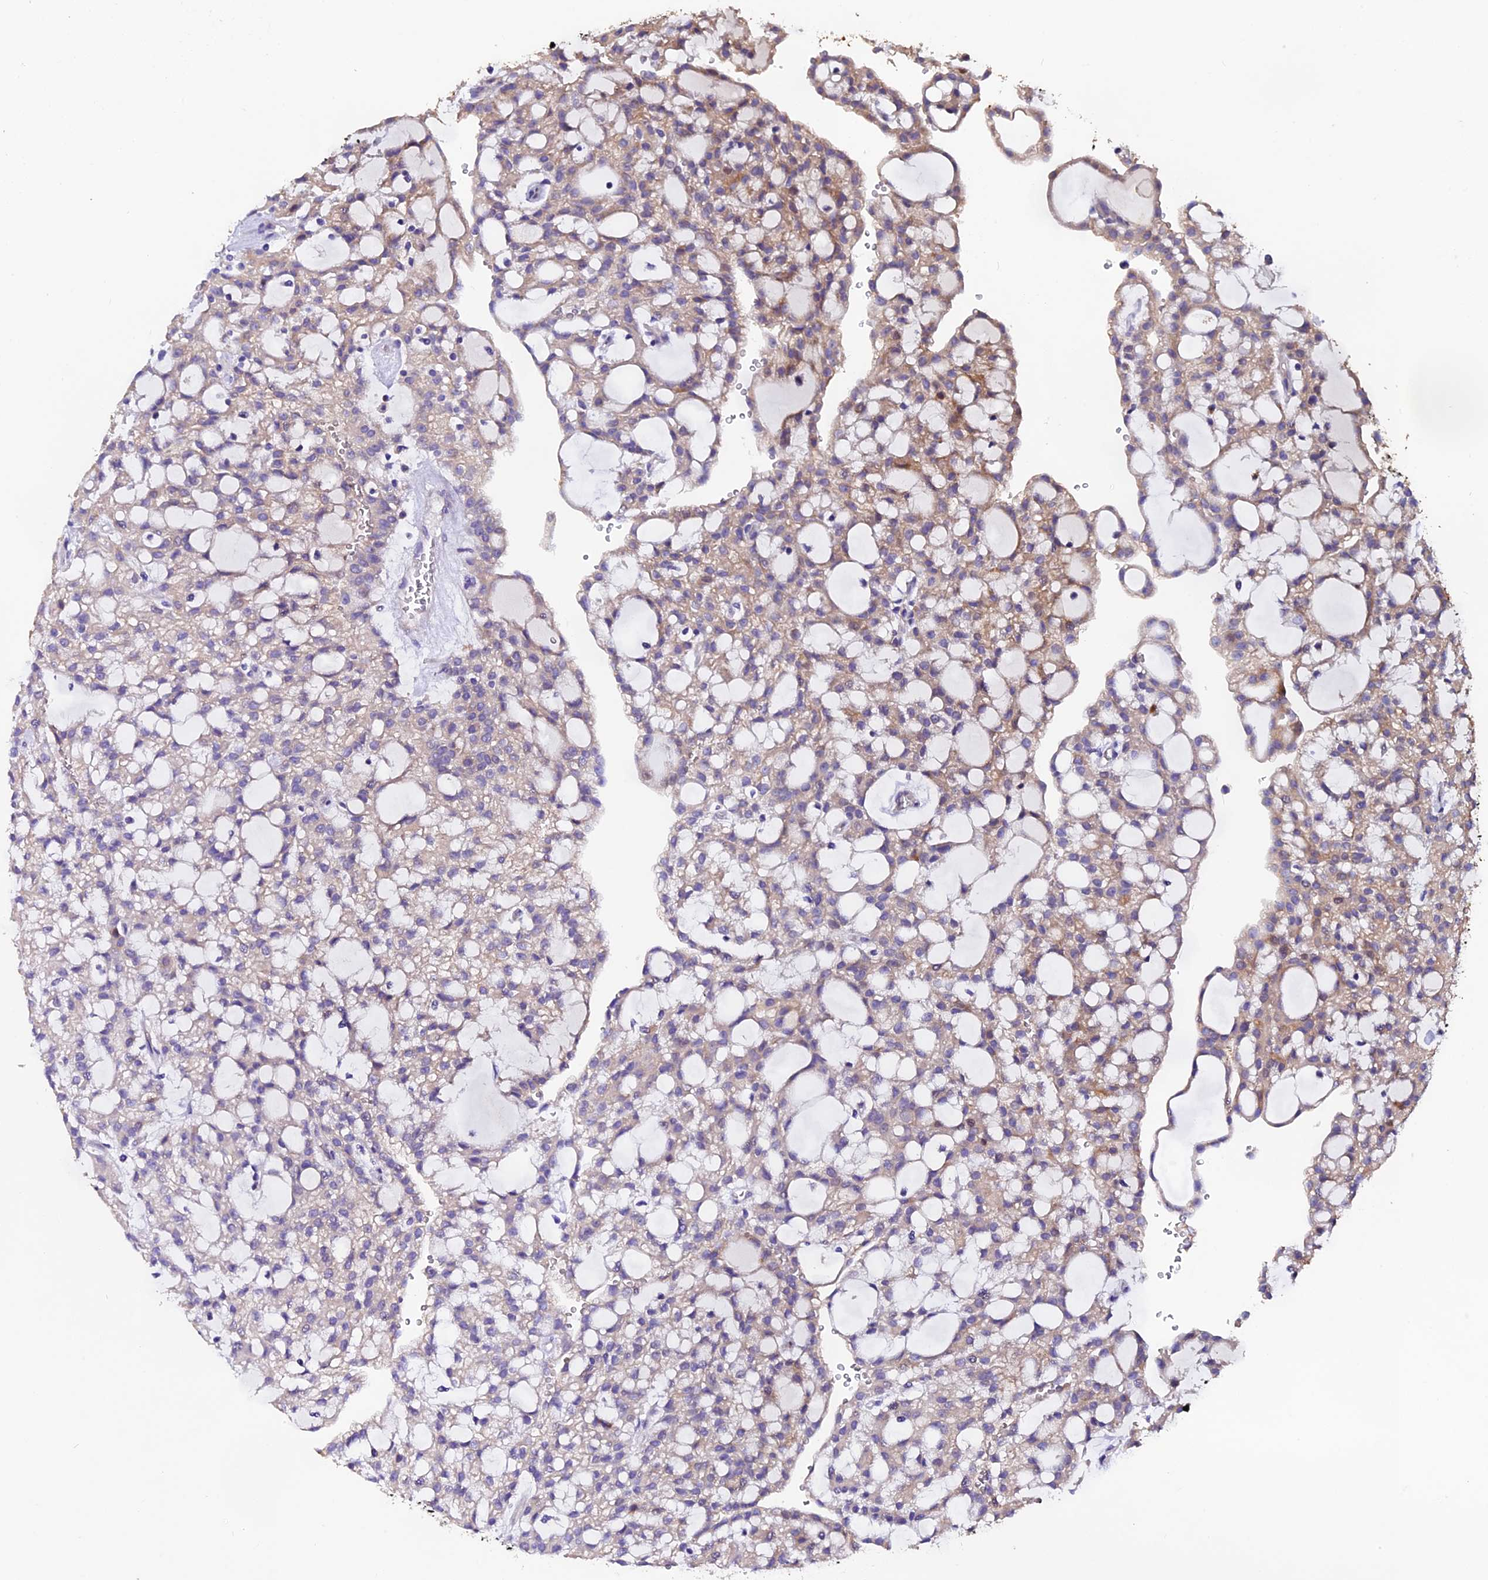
{"staining": {"intensity": "moderate", "quantity": "<25%", "location": "cytoplasmic/membranous"}, "tissue": "renal cancer", "cell_type": "Tumor cells", "image_type": "cancer", "snomed": [{"axis": "morphology", "description": "Adenocarcinoma, NOS"}, {"axis": "topography", "description": "Kidney"}], "caption": "Renal adenocarcinoma tissue reveals moderate cytoplasmic/membranous staining in about <25% of tumor cells, visualized by immunohistochemistry. Nuclei are stained in blue.", "gene": "FBXW9", "patient": {"sex": "male", "age": 63}}